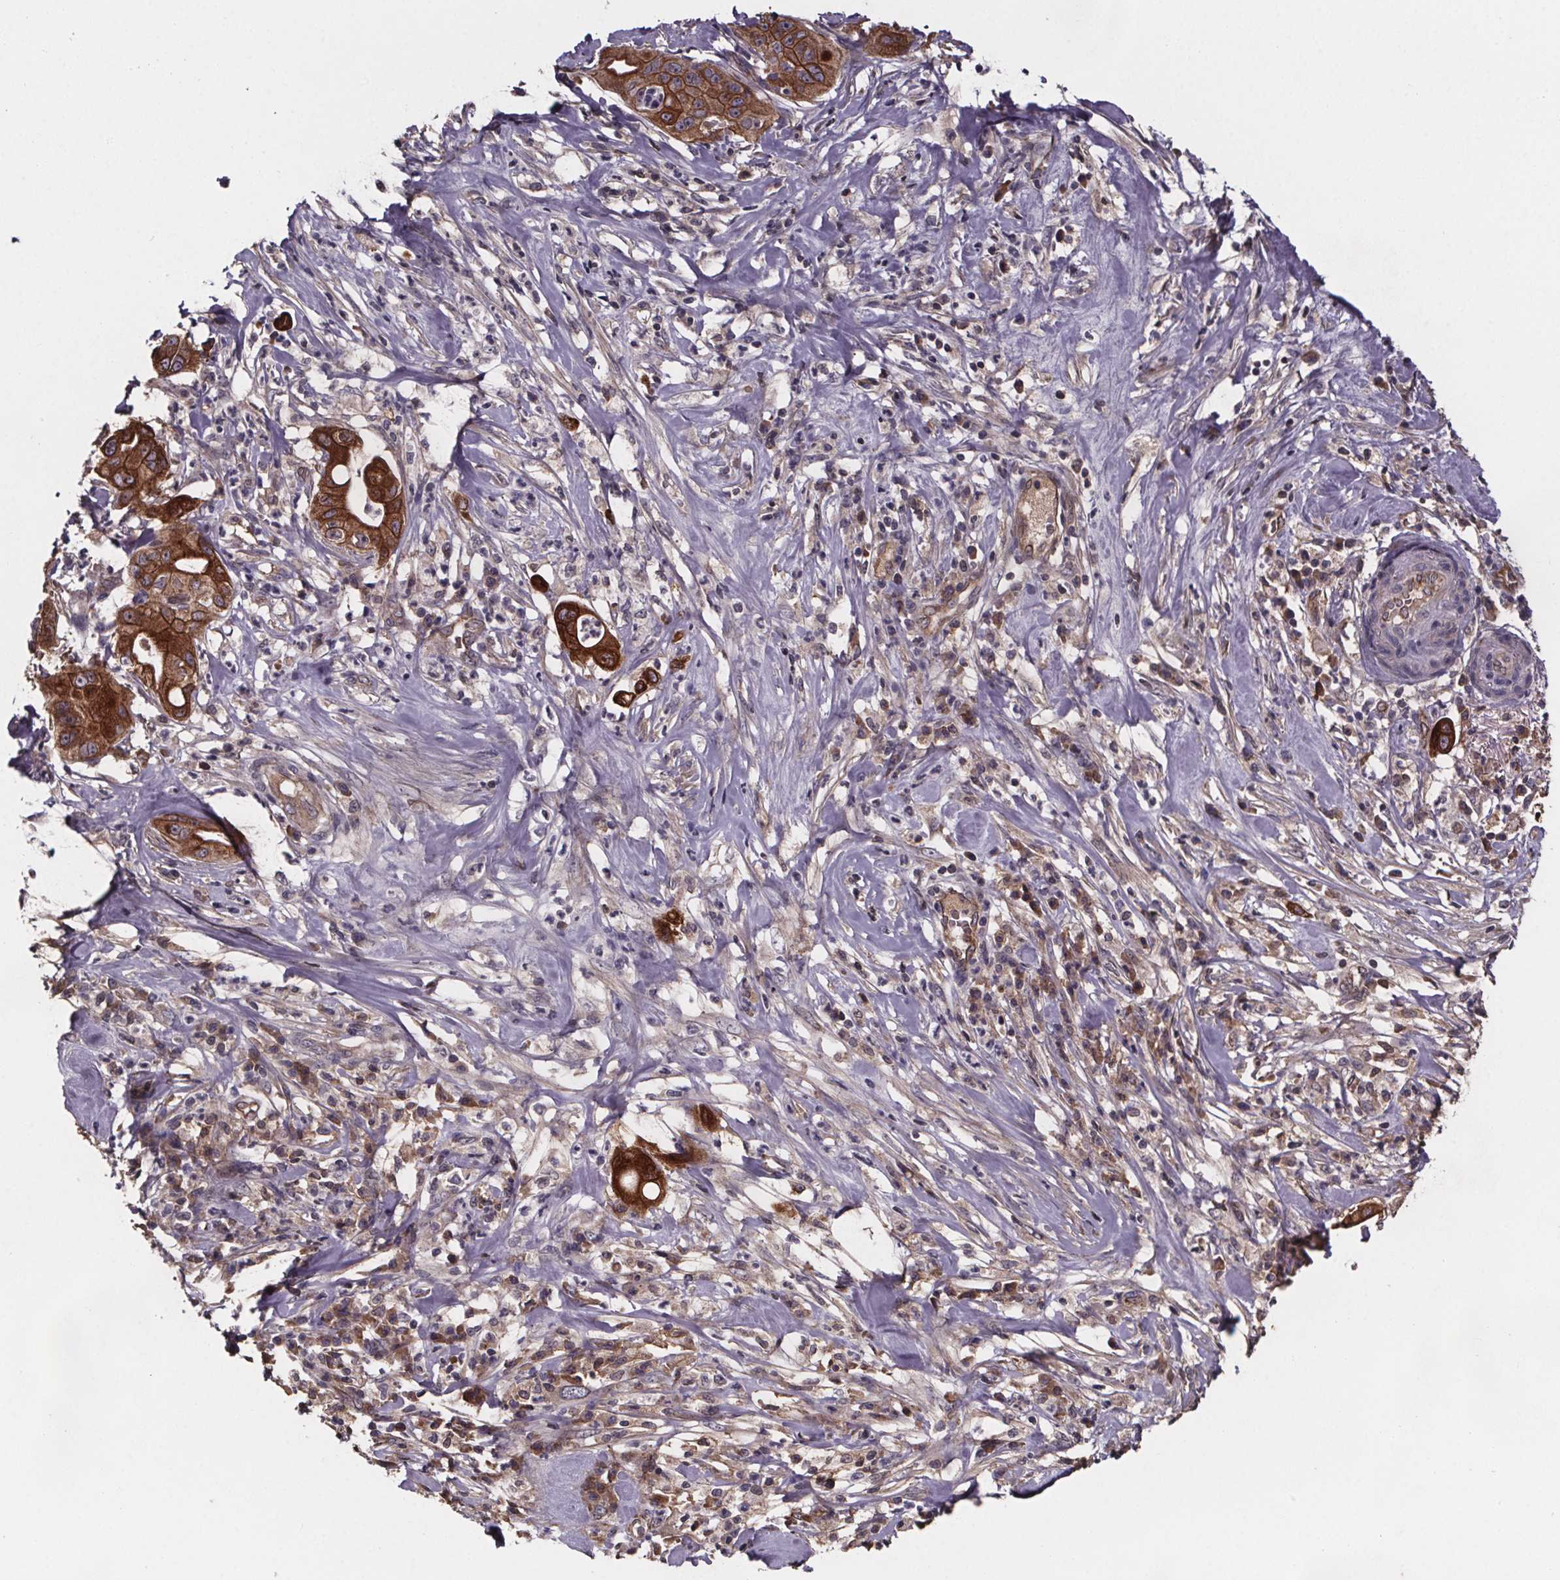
{"staining": {"intensity": "strong", "quantity": ">75%", "location": "cytoplasmic/membranous"}, "tissue": "pancreatic cancer", "cell_type": "Tumor cells", "image_type": "cancer", "snomed": [{"axis": "morphology", "description": "Adenocarcinoma, NOS"}, {"axis": "topography", "description": "Pancreas"}], "caption": "Pancreatic adenocarcinoma tissue shows strong cytoplasmic/membranous expression in approximately >75% of tumor cells", "gene": "FASTKD3", "patient": {"sex": "male", "age": 71}}